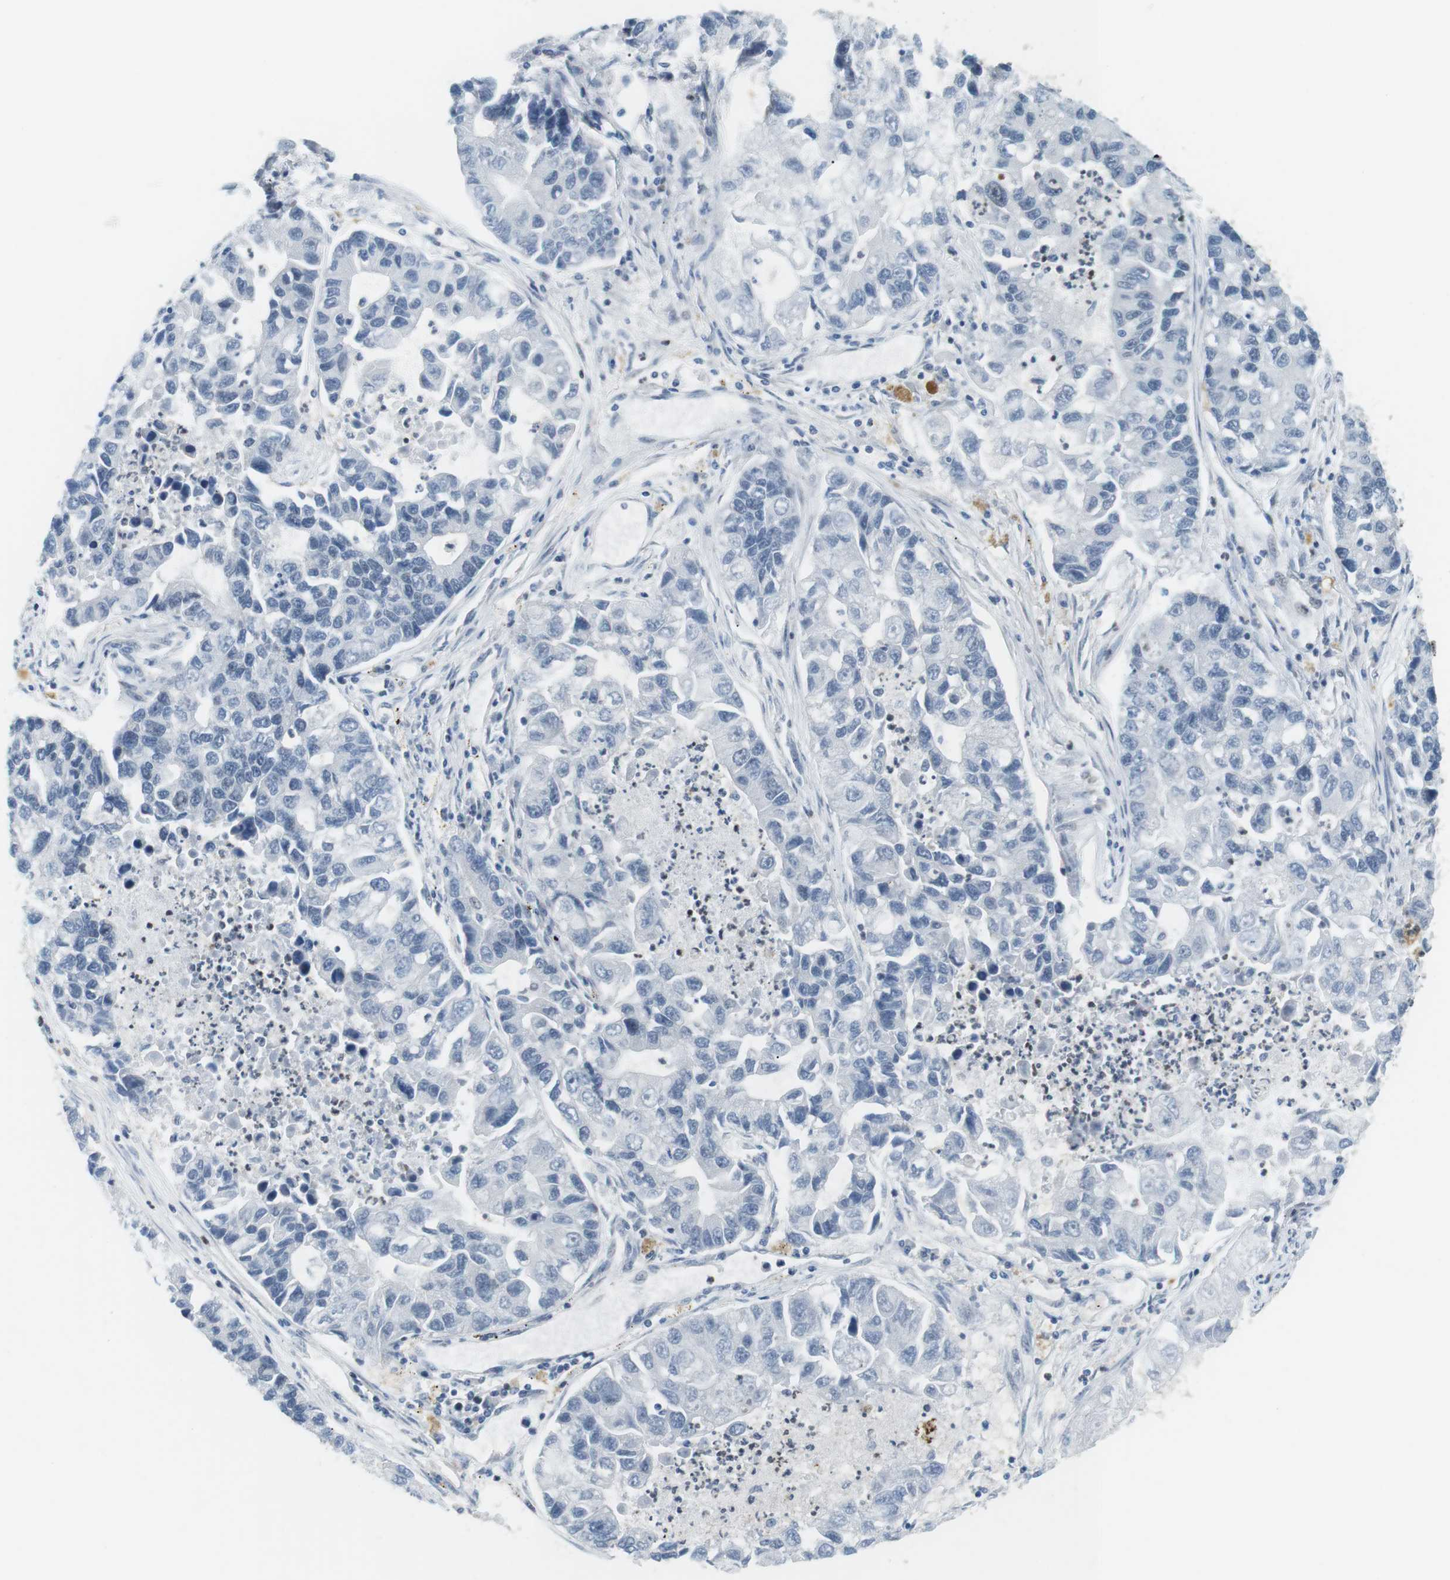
{"staining": {"intensity": "negative", "quantity": "none", "location": "none"}, "tissue": "lung cancer", "cell_type": "Tumor cells", "image_type": "cancer", "snomed": [{"axis": "morphology", "description": "Adenocarcinoma, NOS"}, {"axis": "topography", "description": "Lung"}], "caption": "Tumor cells show no significant protein positivity in lung cancer (adenocarcinoma).", "gene": "CDC27", "patient": {"sex": "female", "age": 51}}